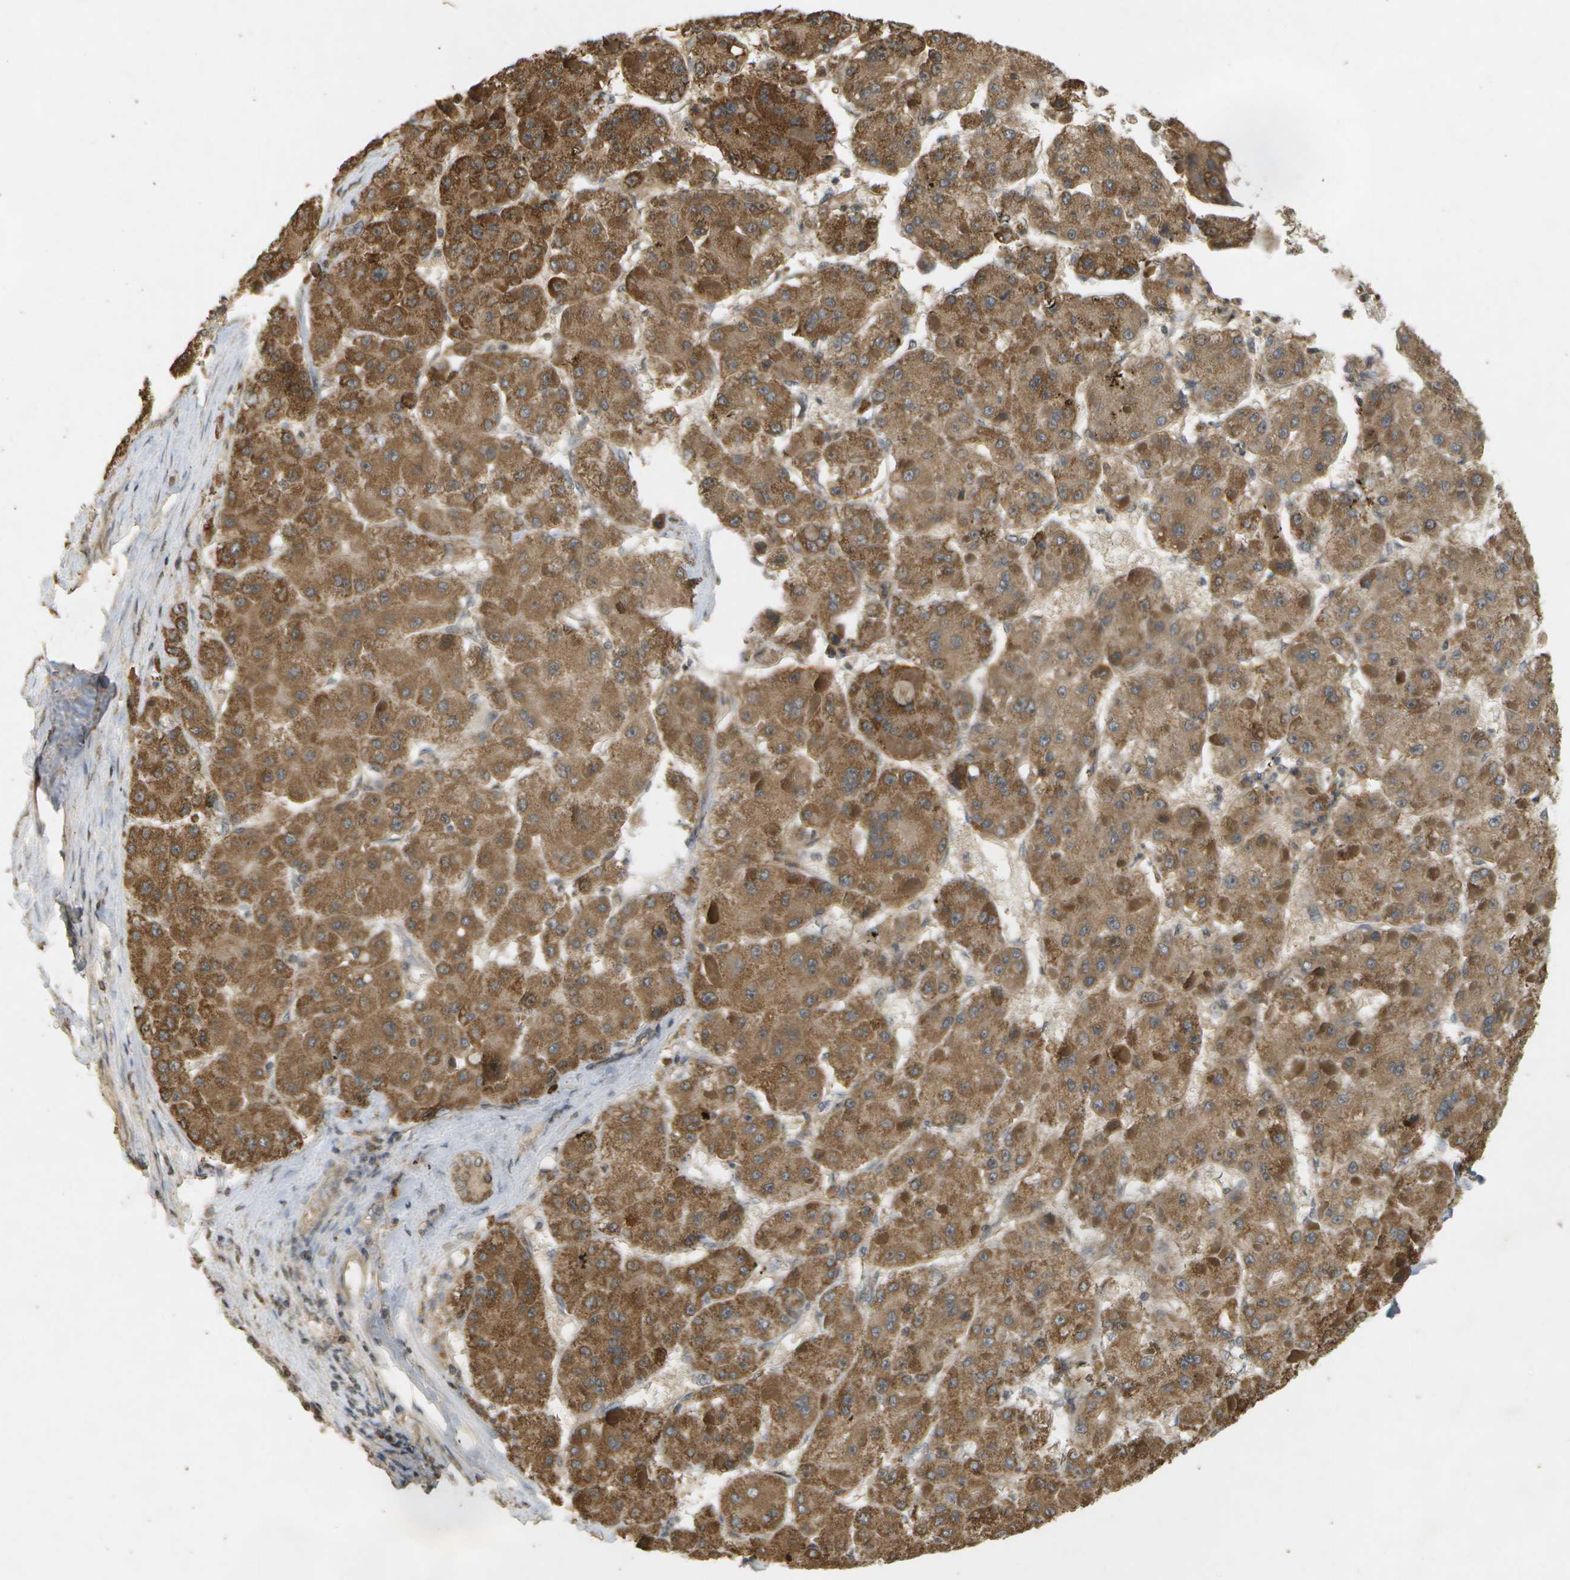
{"staining": {"intensity": "strong", "quantity": ">75%", "location": "cytoplasmic/membranous"}, "tissue": "liver cancer", "cell_type": "Tumor cells", "image_type": "cancer", "snomed": [{"axis": "morphology", "description": "Carcinoma, Hepatocellular, NOS"}, {"axis": "topography", "description": "Liver"}], "caption": "High-magnification brightfield microscopy of liver cancer (hepatocellular carcinoma) stained with DAB (3,3'-diaminobenzidine) (brown) and counterstained with hematoxylin (blue). tumor cells exhibit strong cytoplasmic/membranous expression is identified in approximately>75% of cells.", "gene": "RAB21", "patient": {"sex": "female", "age": 73}}